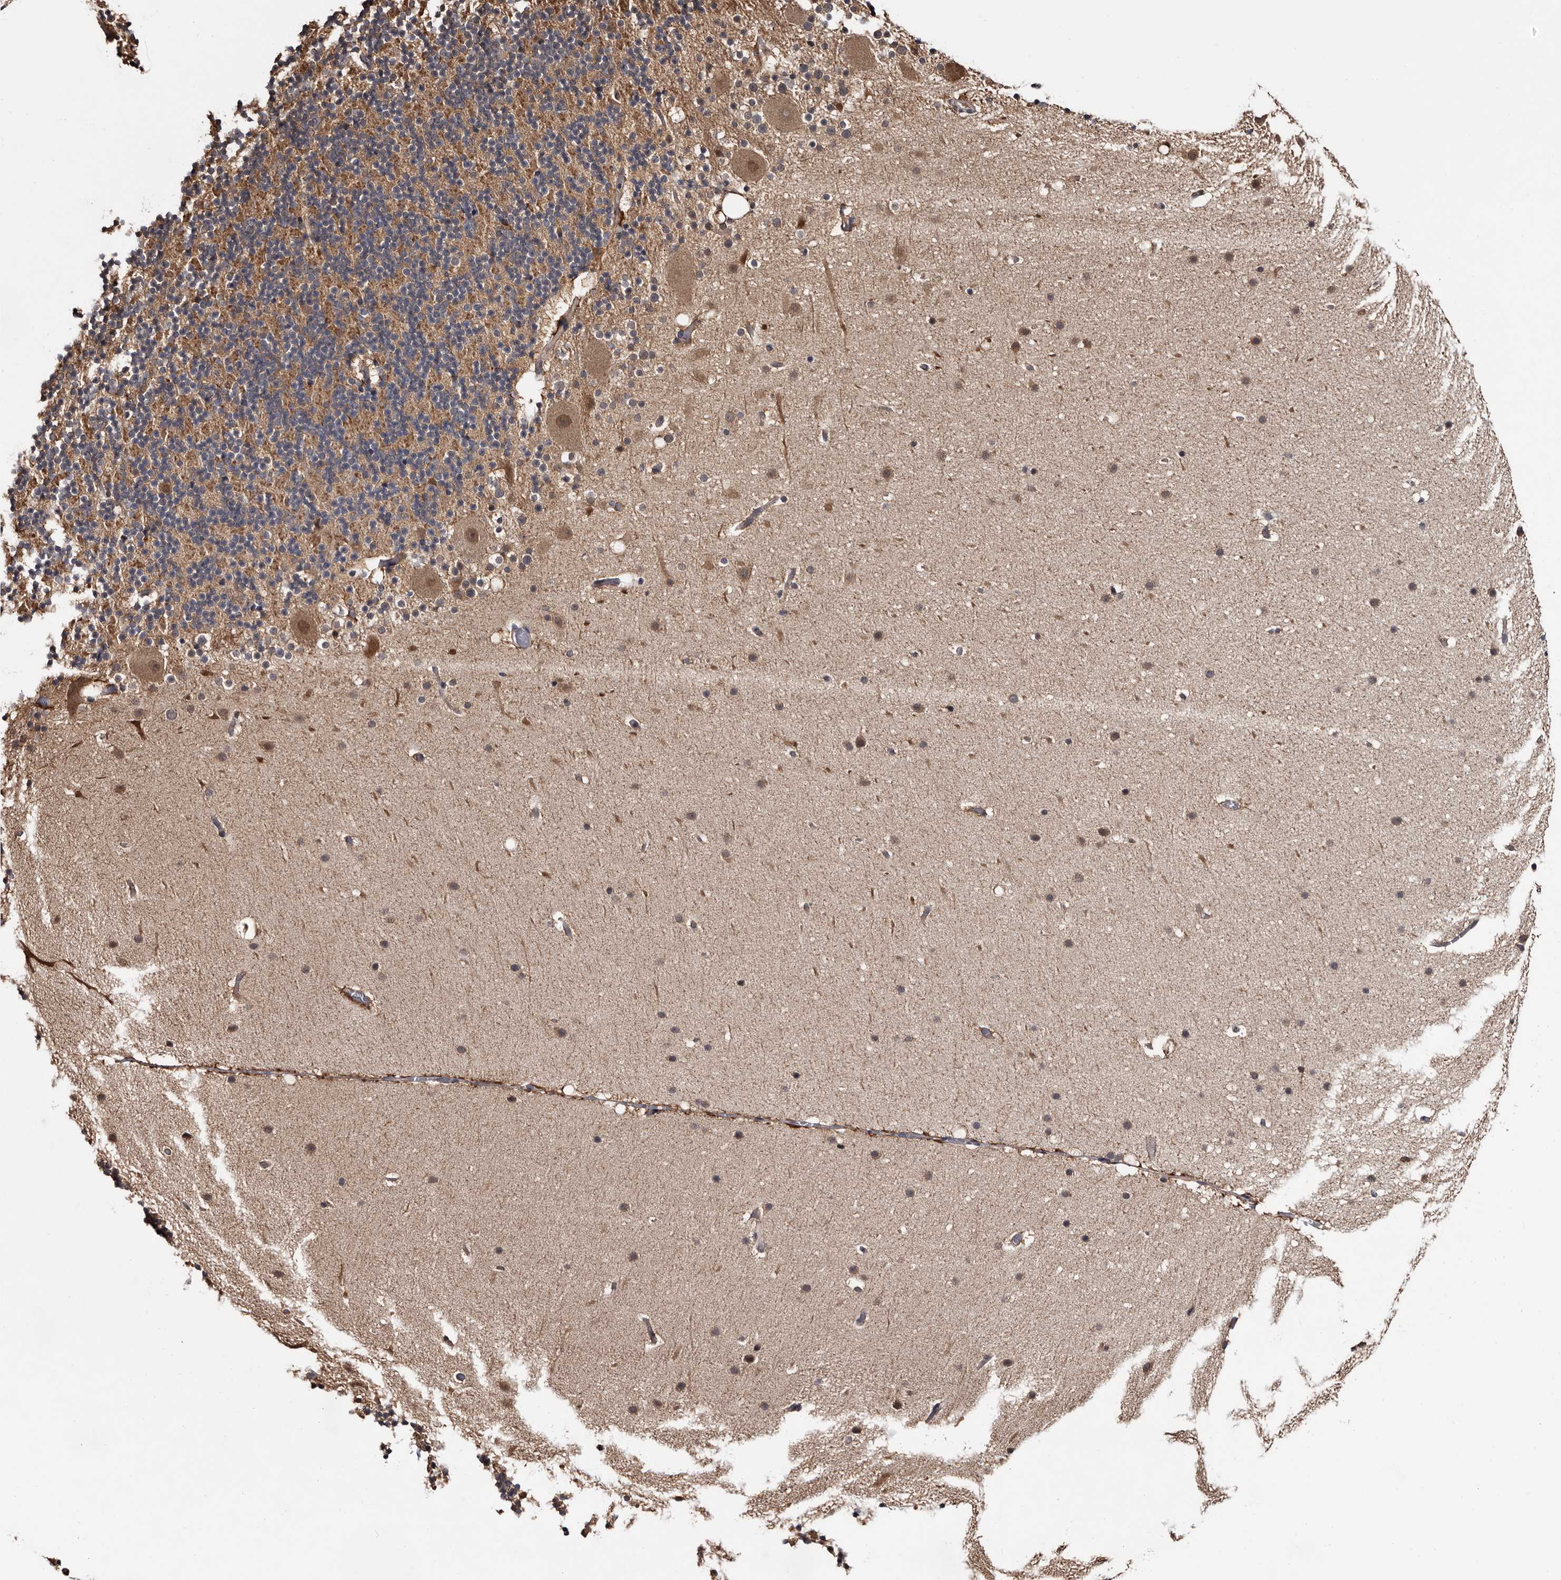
{"staining": {"intensity": "moderate", "quantity": ">75%", "location": "cytoplasmic/membranous"}, "tissue": "cerebellum", "cell_type": "Cells in granular layer", "image_type": "normal", "snomed": [{"axis": "morphology", "description": "Normal tissue, NOS"}, {"axis": "topography", "description": "Cerebellum"}], "caption": "Unremarkable cerebellum shows moderate cytoplasmic/membranous staining in about >75% of cells in granular layer, visualized by immunohistochemistry.", "gene": "TTI2", "patient": {"sex": "male", "age": 57}}